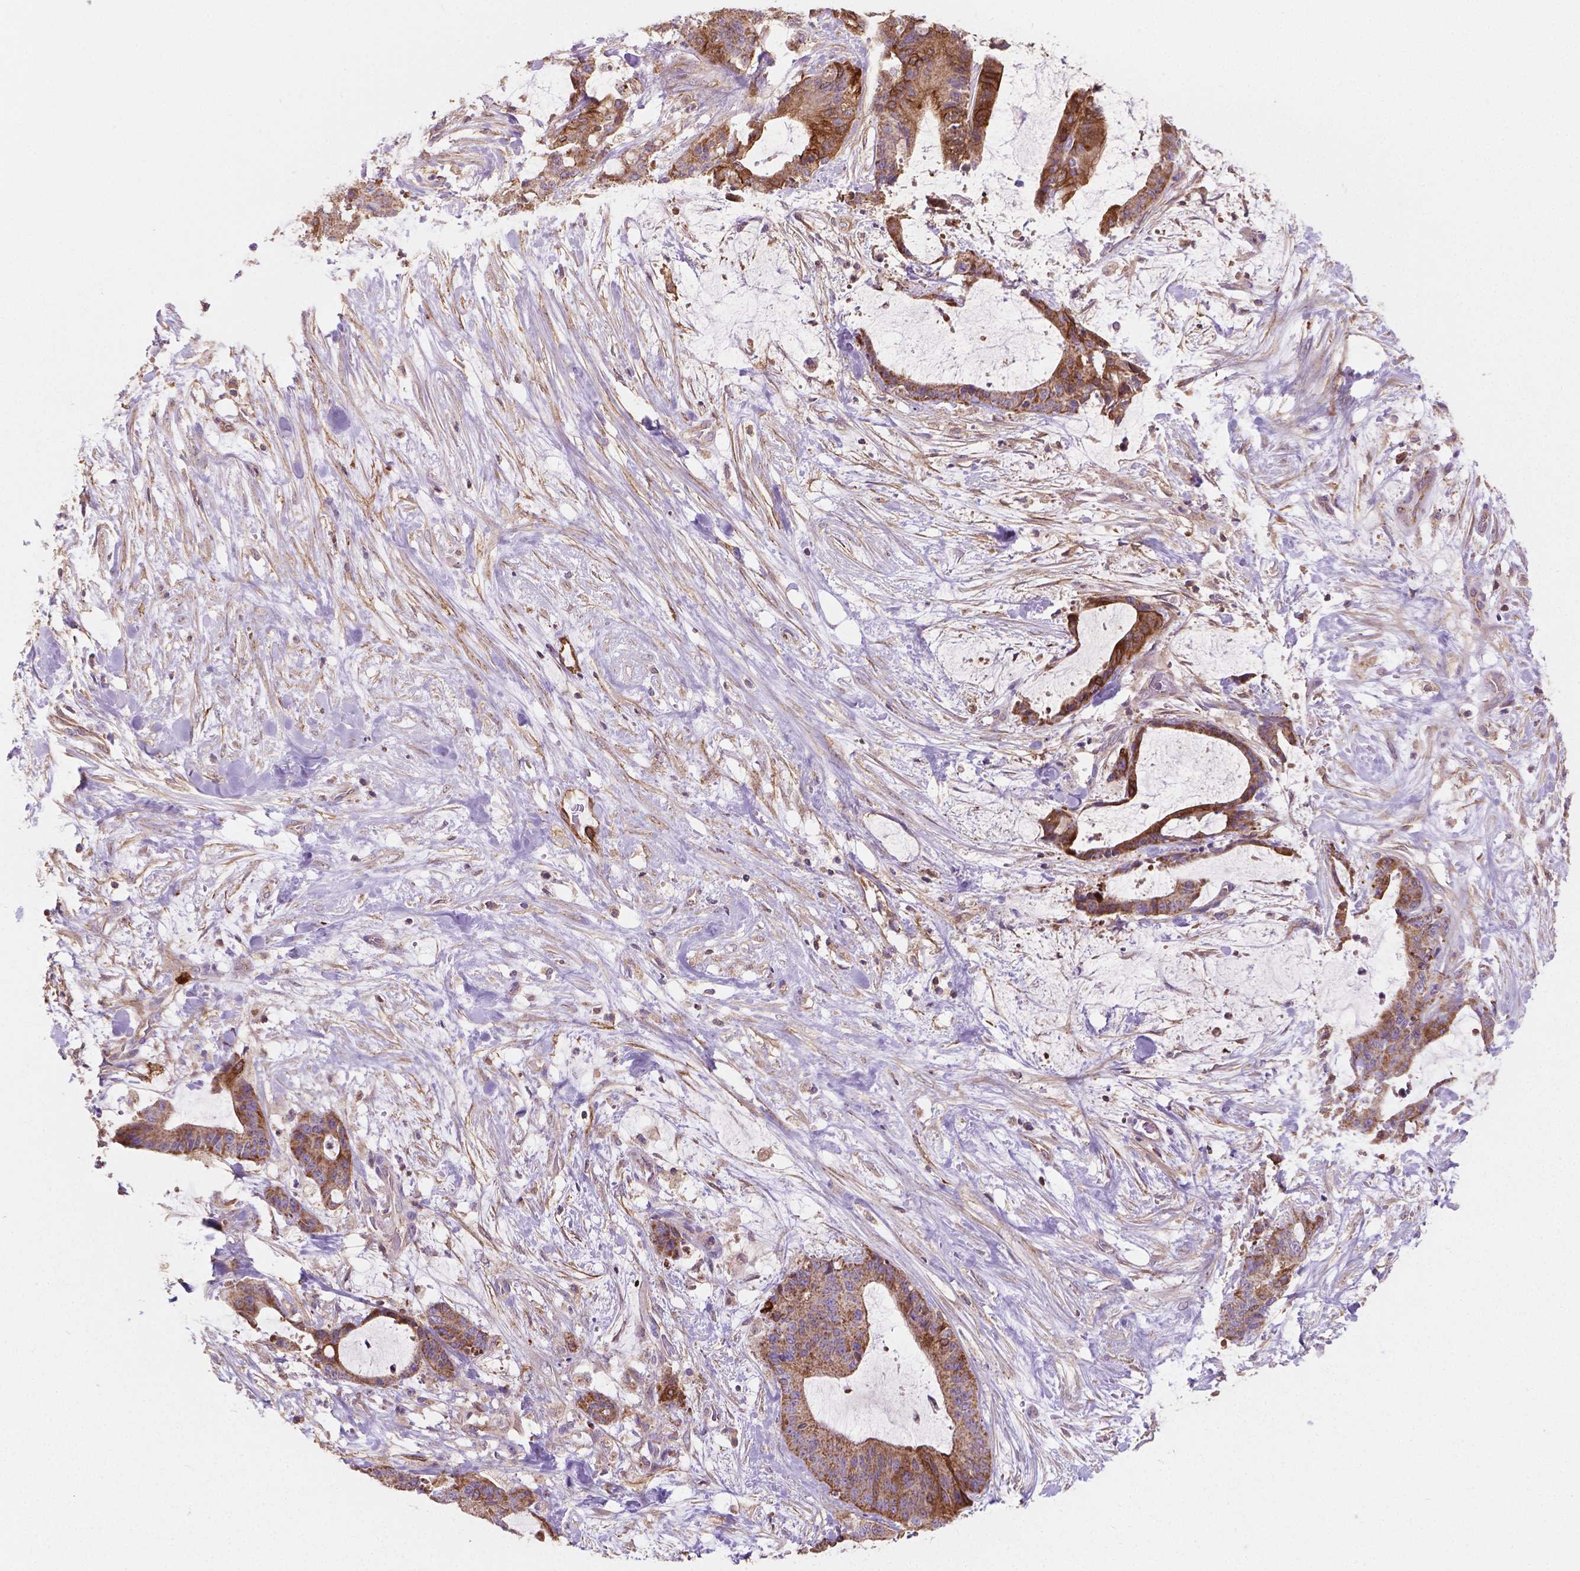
{"staining": {"intensity": "moderate", "quantity": ">75%", "location": "cytoplasmic/membranous"}, "tissue": "liver cancer", "cell_type": "Tumor cells", "image_type": "cancer", "snomed": [{"axis": "morphology", "description": "Cholangiocarcinoma"}, {"axis": "topography", "description": "Liver"}], "caption": "Tumor cells exhibit medium levels of moderate cytoplasmic/membranous staining in approximately >75% of cells in liver cholangiocarcinoma. (brown staining indicates protein expression, while blue staining denotes nuclei).", "gene": "TCAF1", "patient": {"sex": "female", "age": 73}}